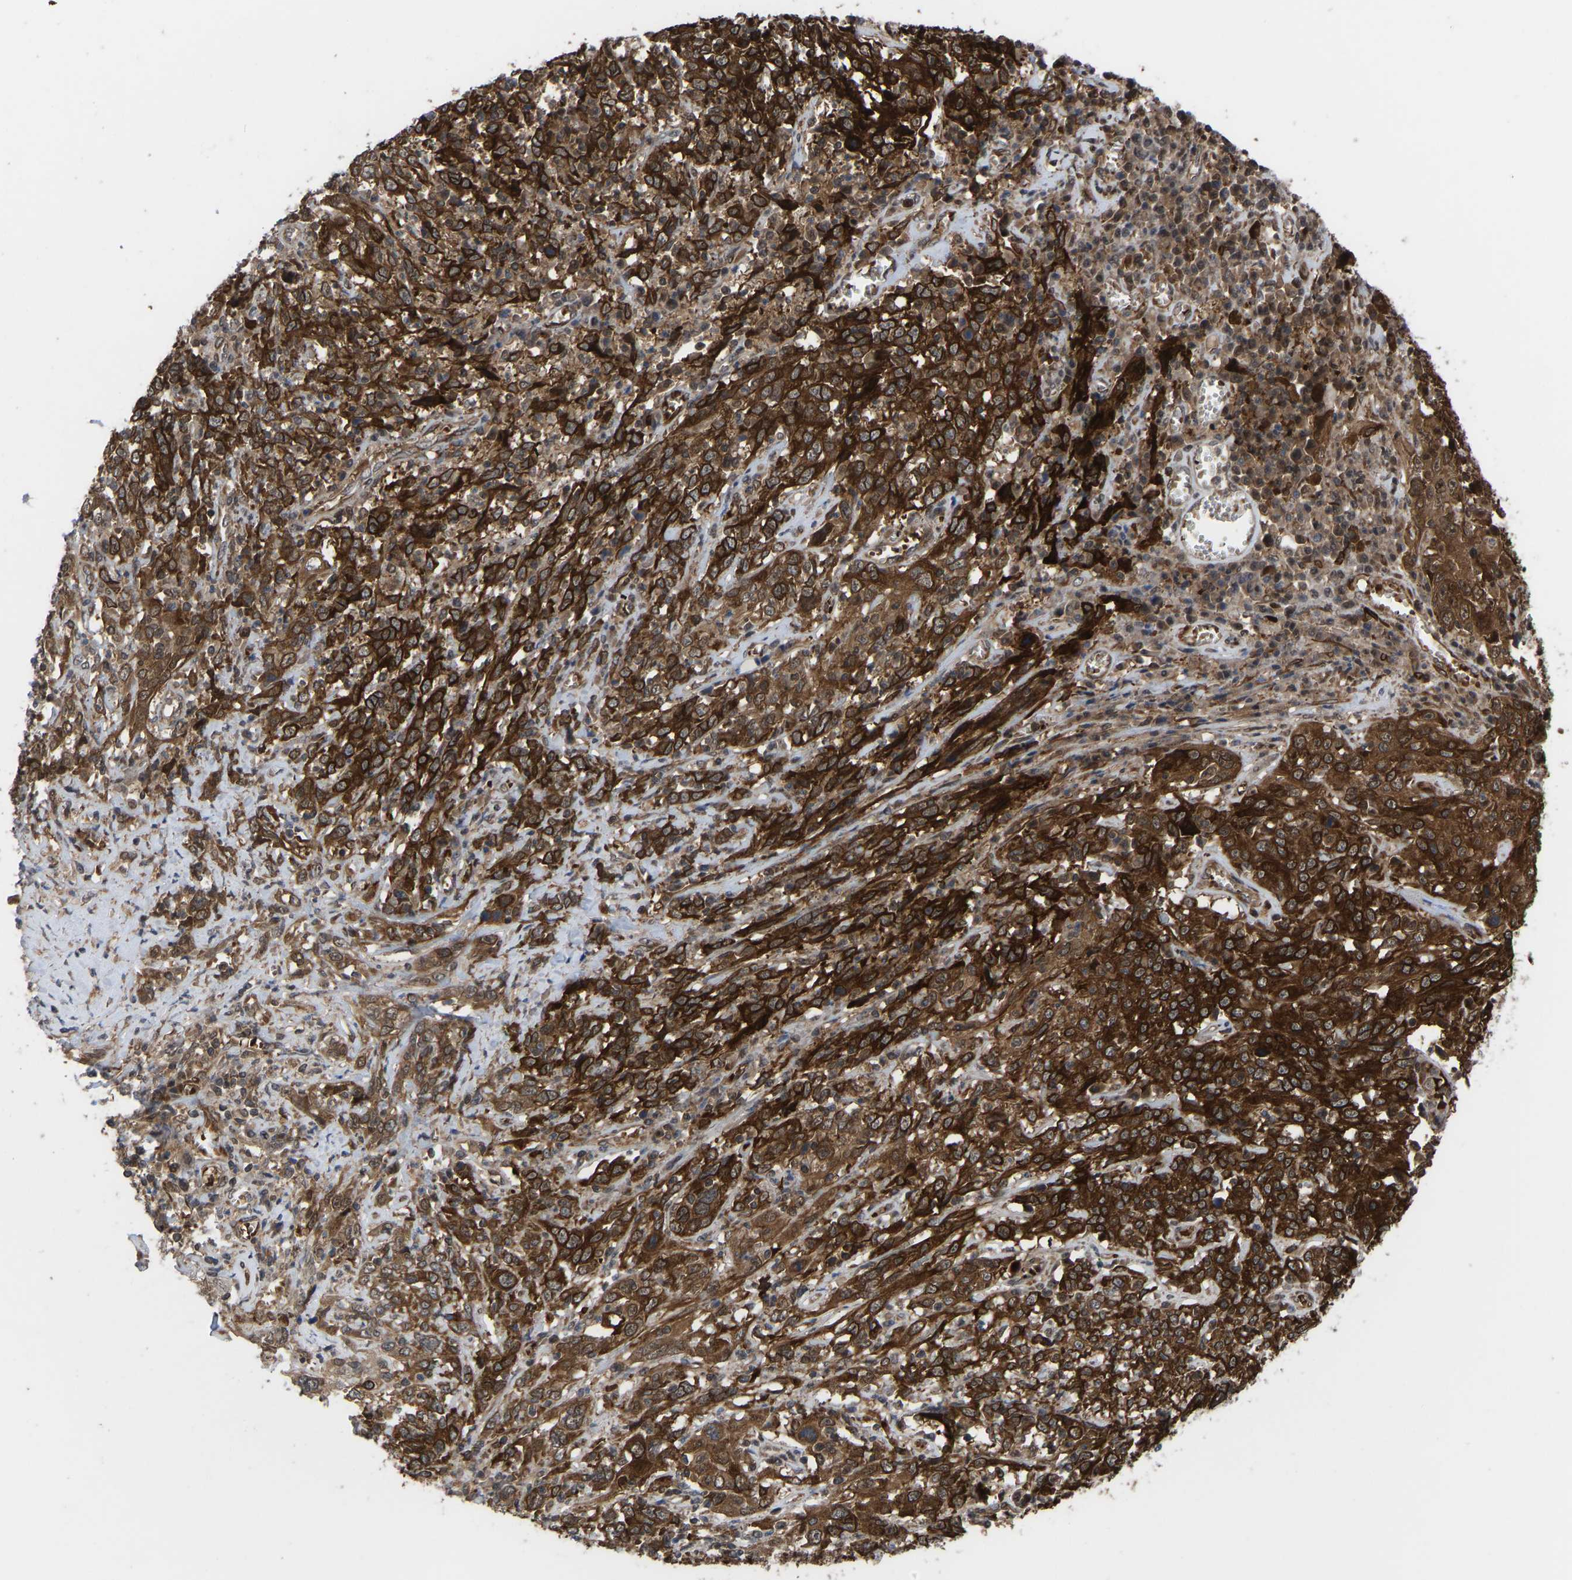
{"staining": {"intensity": "strong", "quantity": ">75%", "location": "cytoplasmic/membranous"}, "tissue": "cervical cancer", "cell_type": "Tumor cells", "image_type": "cancer", "snomed": [{"axis": "morphology", "description": "Squamous cell carcinoma, NOS"}, {"axis": "topography", "description": "Cervix"}], "caption": "An IHC histopathology image of neoplastic tissue is shown. Protein staining in brown shows strong cytoplasmic/membranous positivity in cervical cancer (squamous cell carcinoma) within tumor cells.", "gene": "CYP7B1", "patient": {"sex": "female", "age": 46}}